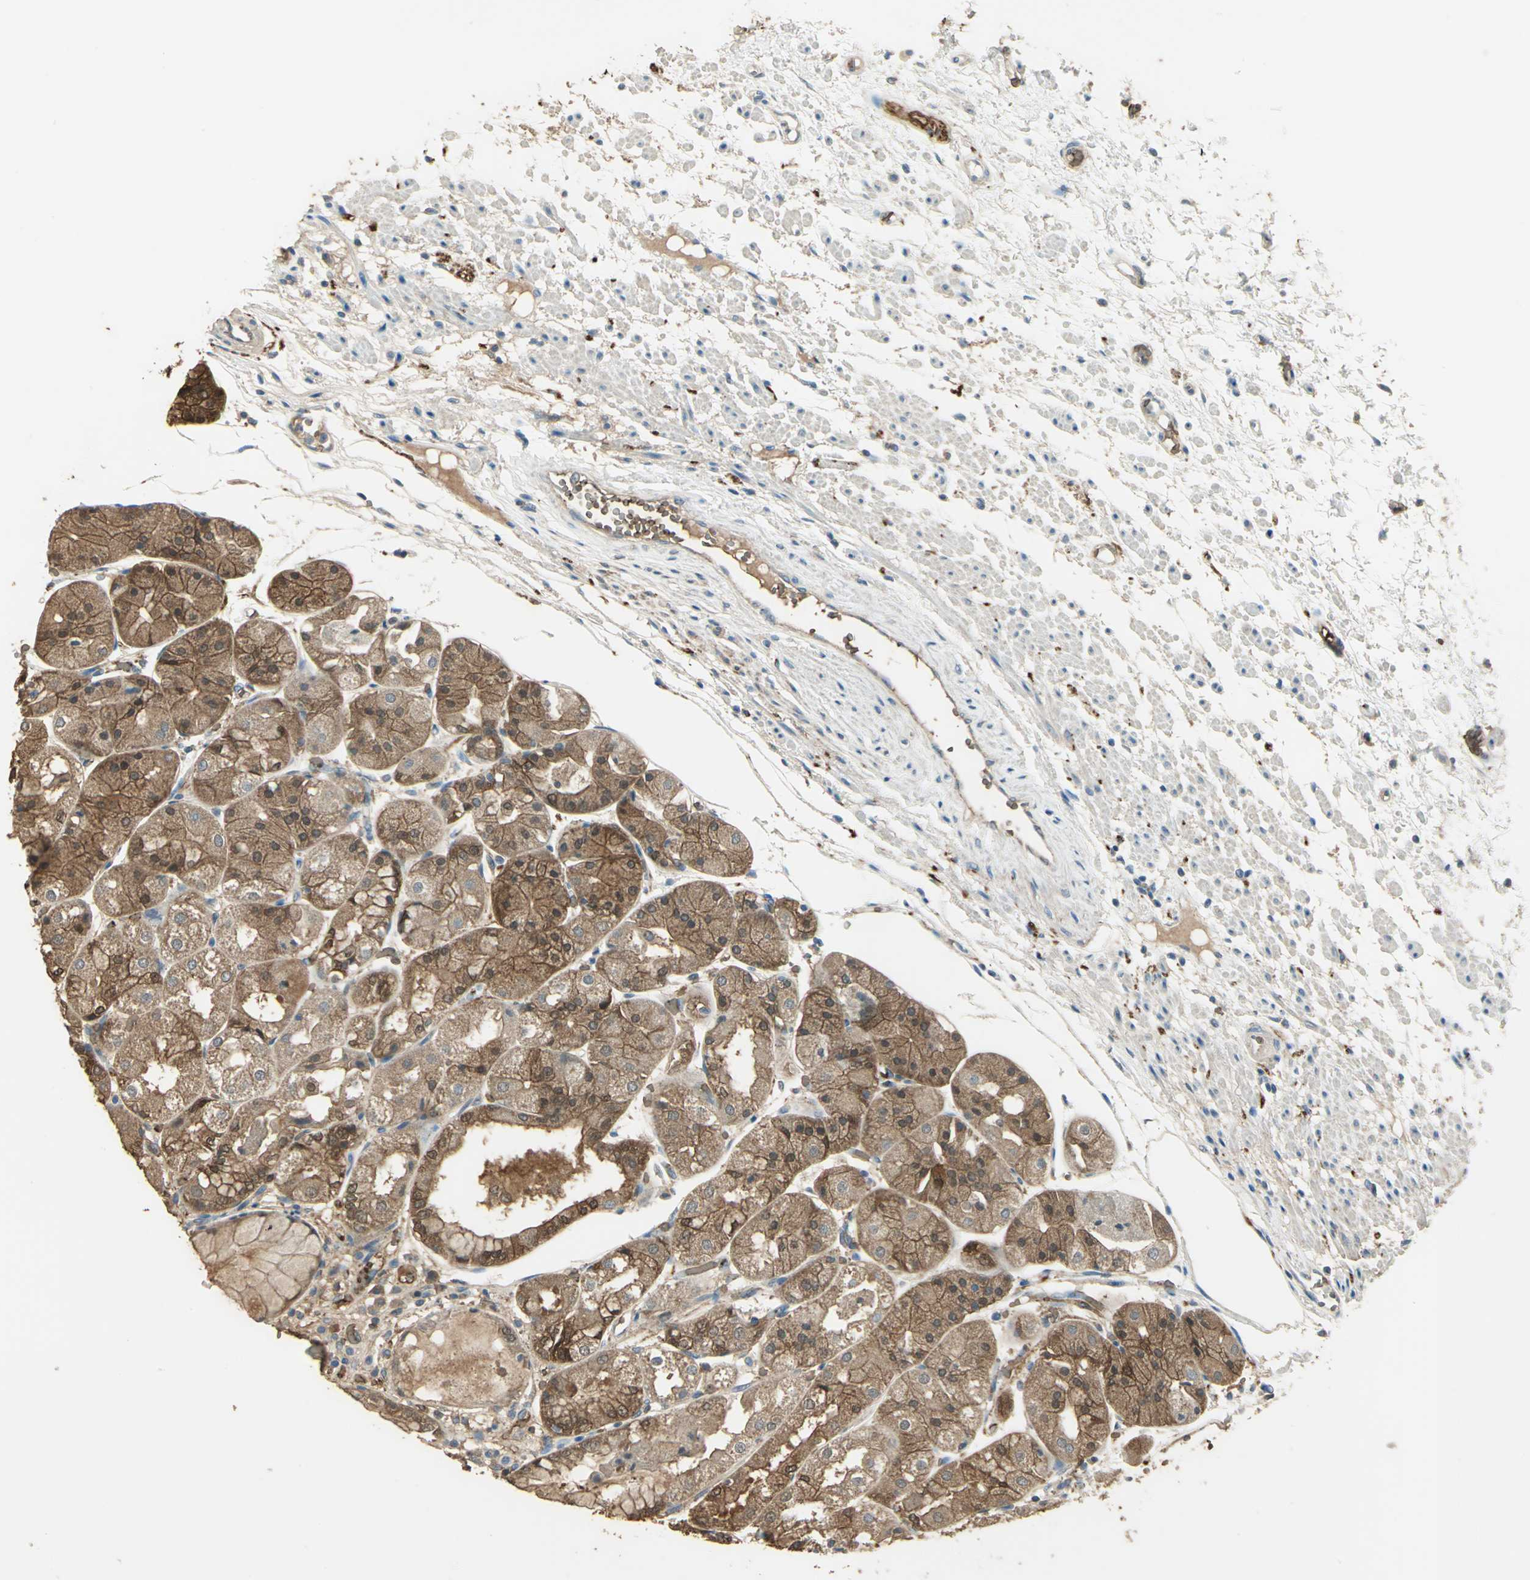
{"staining": {"intensity": "strong", "quantity": ">75%", "location": "cytoplasmic/membranous,nuclear"}, "tissue": "stomach", "cell_type": "Glandular cells", "image_type": "normal", "snomed": [{"axis": "morphology", "description": "Normal tissue, NOS"}, {"axis": "topography", "description": "Stomach, upper"}], "caption": "The photomicrograph reveals immunohistochemical staining of benign stomach. There is strong cytoplasmic/membranous,nuclear positivity is appreciated in about >75% of glandular cells. (DAB = brown stain, brightfield microscopy at high magnification).", "gene": "DDAH1", "patient": {"sex": "male", "age": 72}}